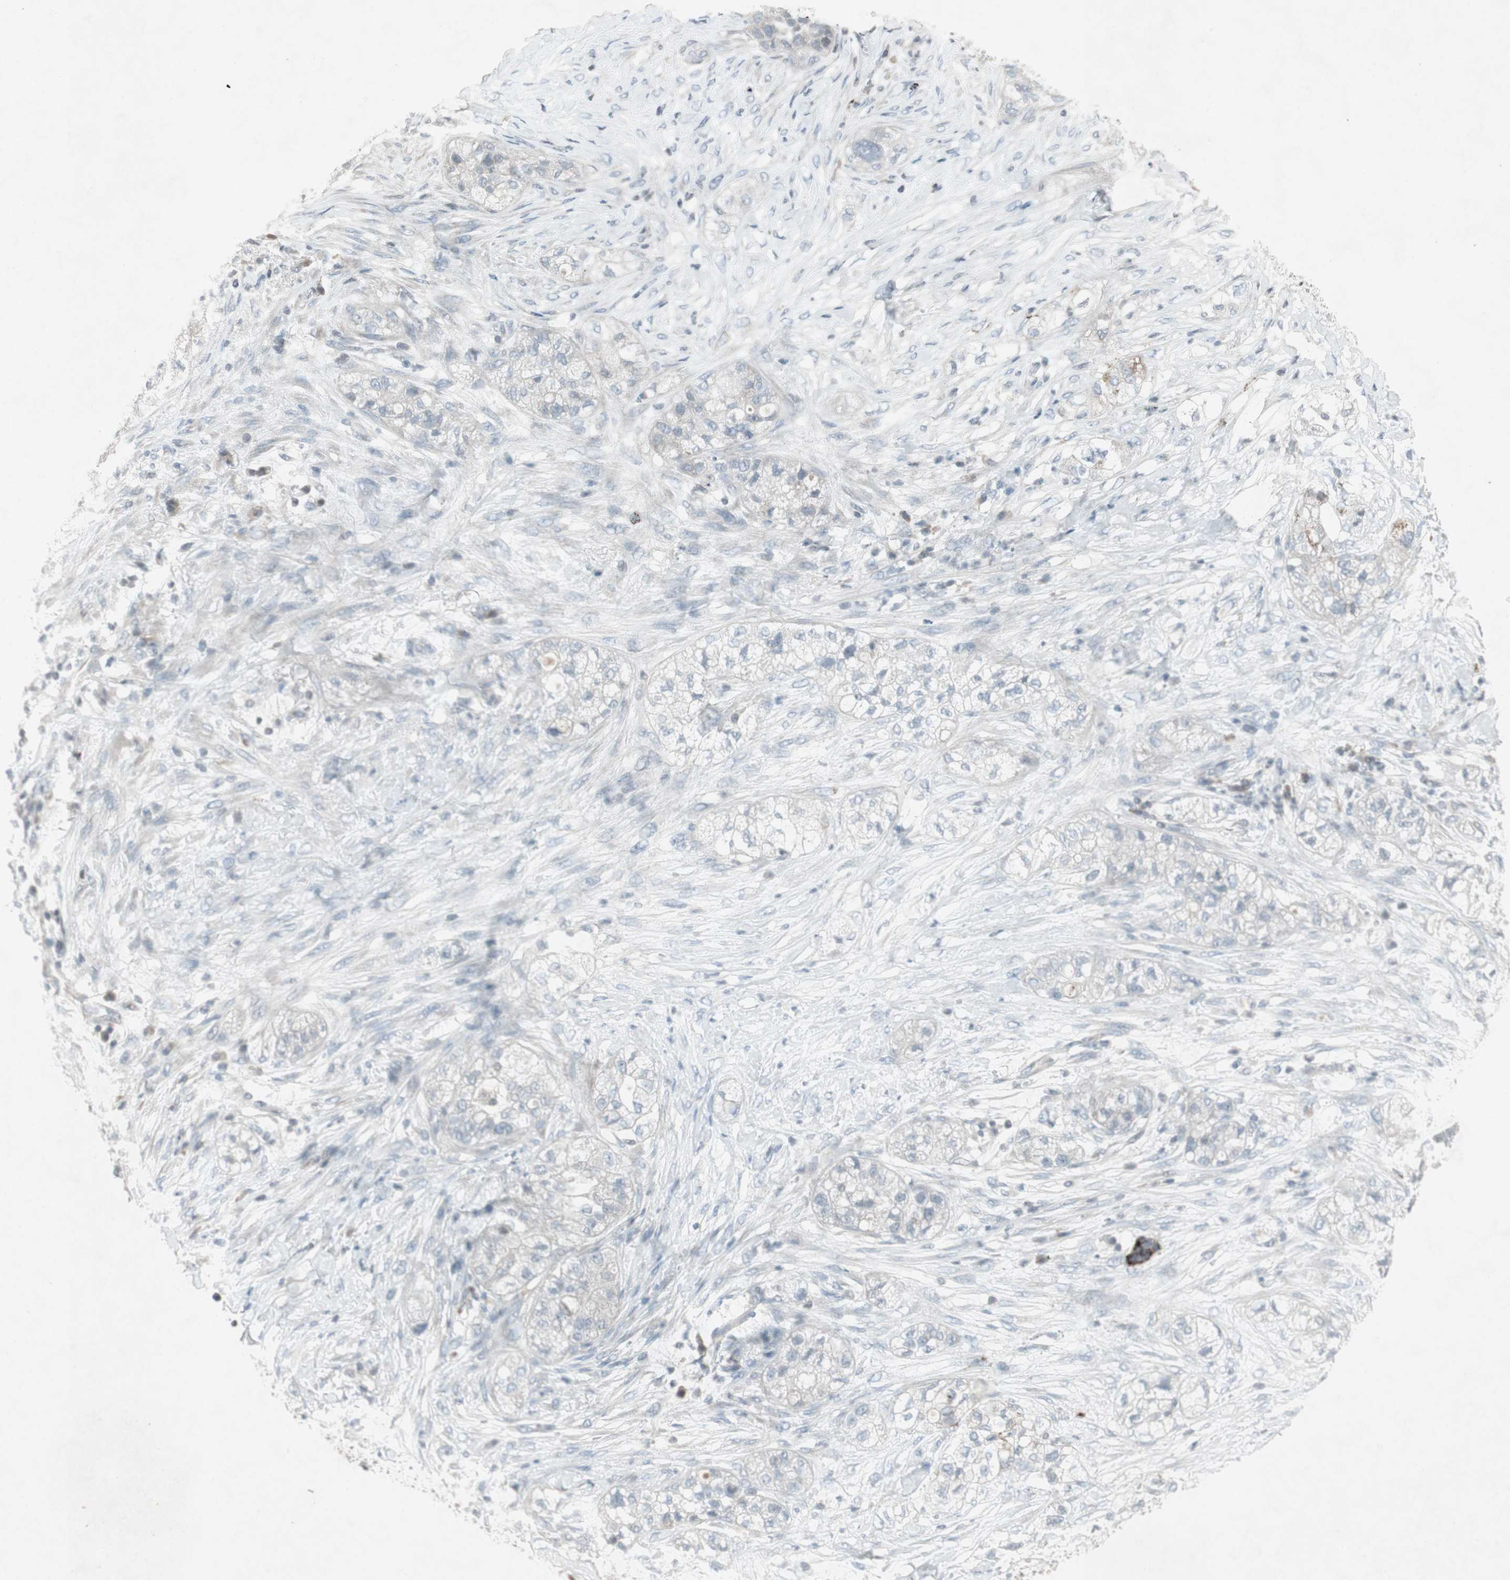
{"staining": {"intensity": "negative", "quantity": "none", "location": "none"}, "tissue": "pancreatic cancer", "cell_type": "Tumor cells", "image_type": "cancer", "snomed": [{"axis": "morphology", "description": "Adenocarcinoma, NOS"}, {"axis": "topography", "description": "Pancreas"}], "caption": "DAB immunohistochemical staining of human pancreatic cancer (adenocarcinoma) displays no significant staining in tumor cells. (DAB immunohistochemistry visualized using brightfield microscopy, high magnification).", "gene": "ARG2", "patient": {"sex": "female", "age": 78}}